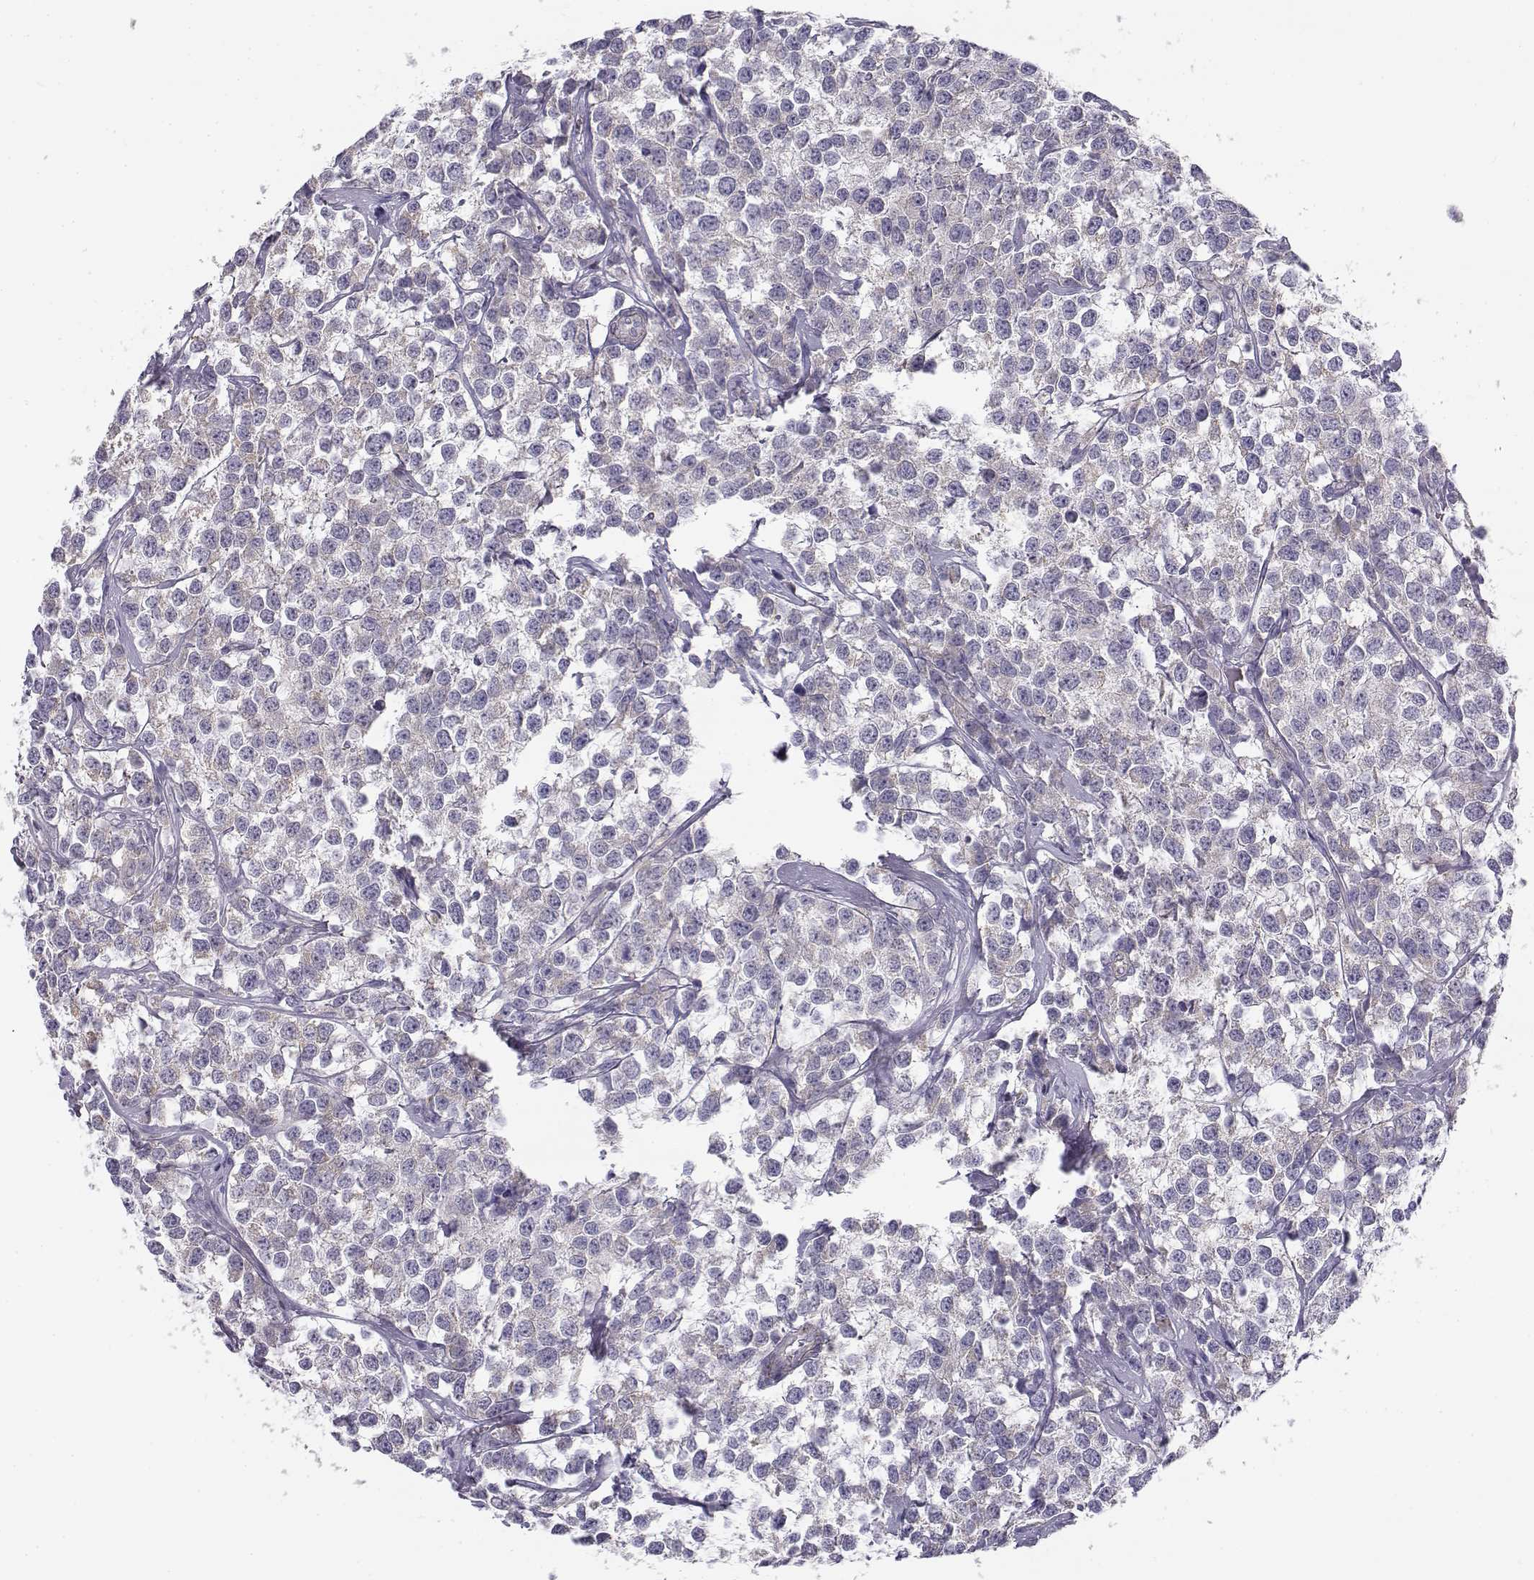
{"staining": {"intensity": "negative", "quantity": "none", "location": "none"}, "tissue": "testis cancer", "cell_type": "Tumor cells", "image_type": "cancer", "snomed": [{"axis": "morphology", "description": "Seminoma, NOS"}, {"axis": "topography", "description": "Testis"}], "caption": "Immunohistochemistry (IHC) micrograph of human testis seminoma stained for a protein (brown), which displays no expression in tumor cells. Nuclei are stained in blue.", "gene": "MYO1A", "patient": {"sex": "male", "age": 59}}